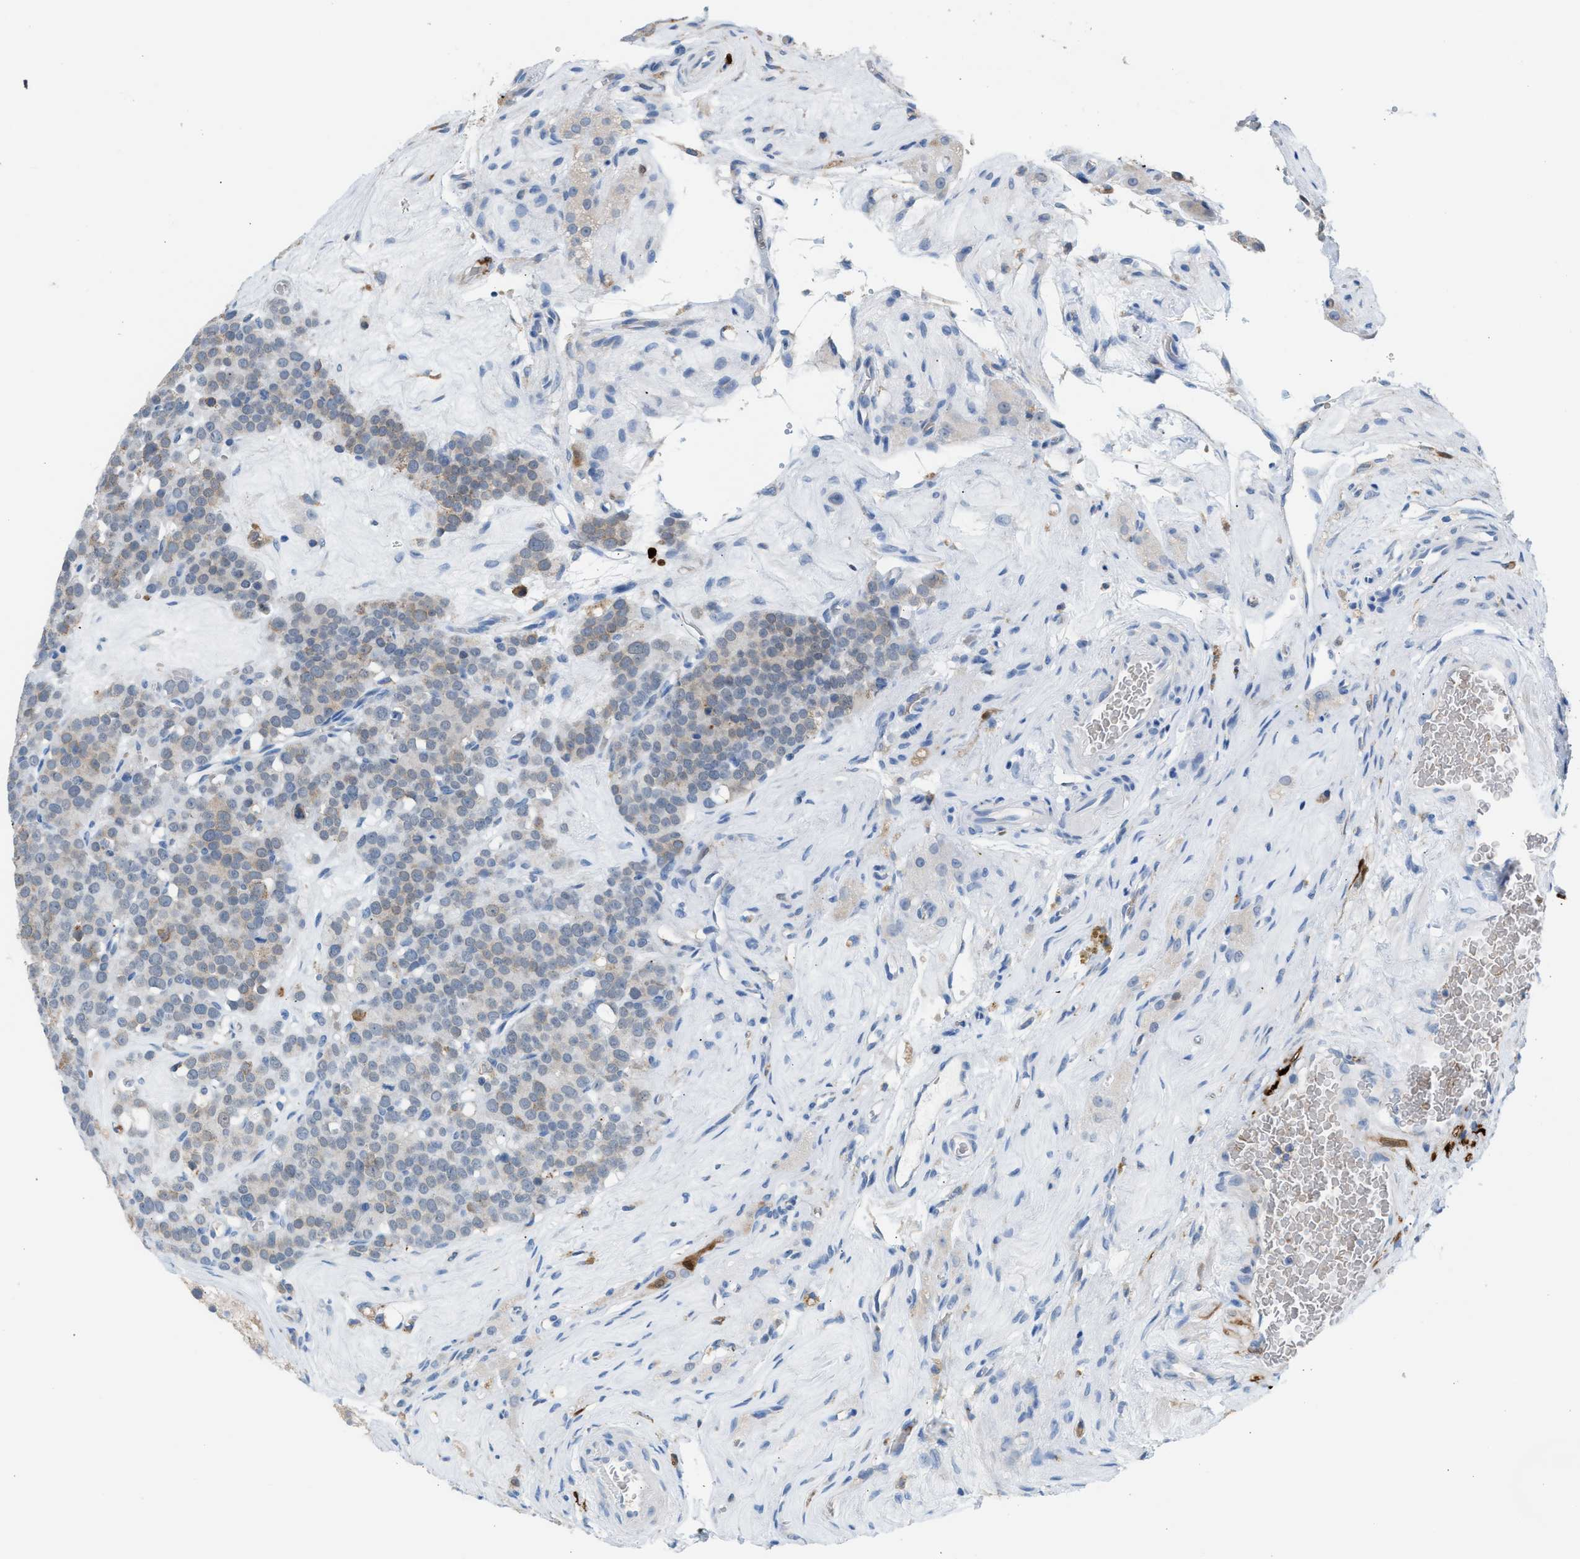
{"staining": {"intensity": "weak", "quantity": "<25%", "location": "cytoplasmic/membranous"}, "tissue": "testis cancer", "cell_type": "Tumor cells", "image_type": "cancer", "snomed": [{"axis": "morphology", "description": "Seminoma, NOS"}, {"axis": "topography", "description": "Testis"}], "caption": "IHC image of neoplastic tissue: human testis cancer stained with DAB shows no significant protein positivity in tumor cells.", "gene": "CA3", "patient": {"sex": "male", "age": 71}}